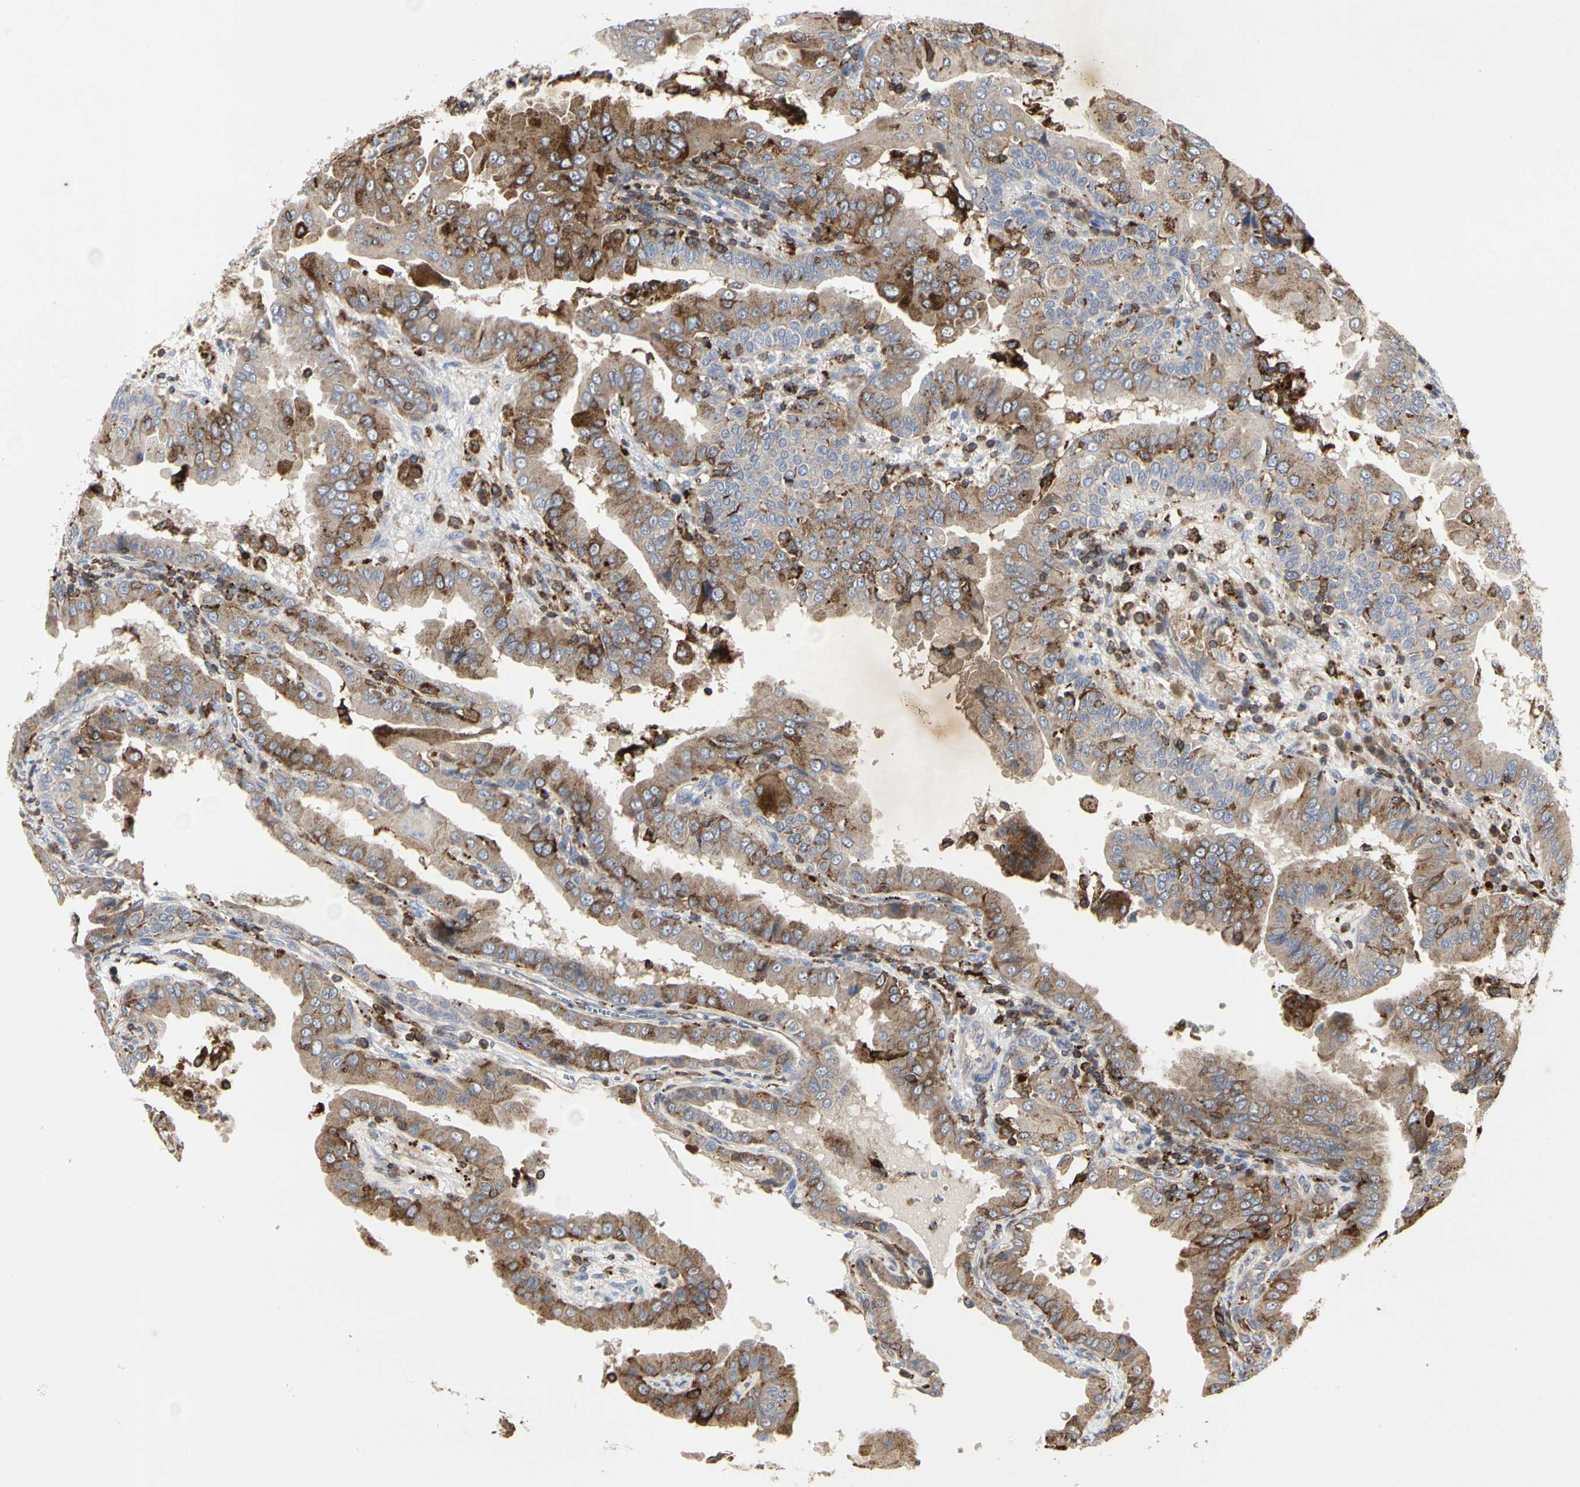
{"staining": {"intensity": "moderate", "quantity": ">75%", "location": "cytoplasmic/membranous"}, "tissue": "thyroid cancer", "cell_type": "Tumor cells", "image_type": "cancer", "snomed": [{"axis": "morphology", "description": "Papillary adenocarcinoma, NOS"}, {"axis": "topography", "description": "Thyroid gland"}], "caption": "Thyroid cancer (papillary adenocarcinoma) tissue demonstrates moderate cytoplasmic/membranous positivity in approximately >75% of tumor cells", "gene": "NAPG", "patient": {"sex": "male", "age": 33}}